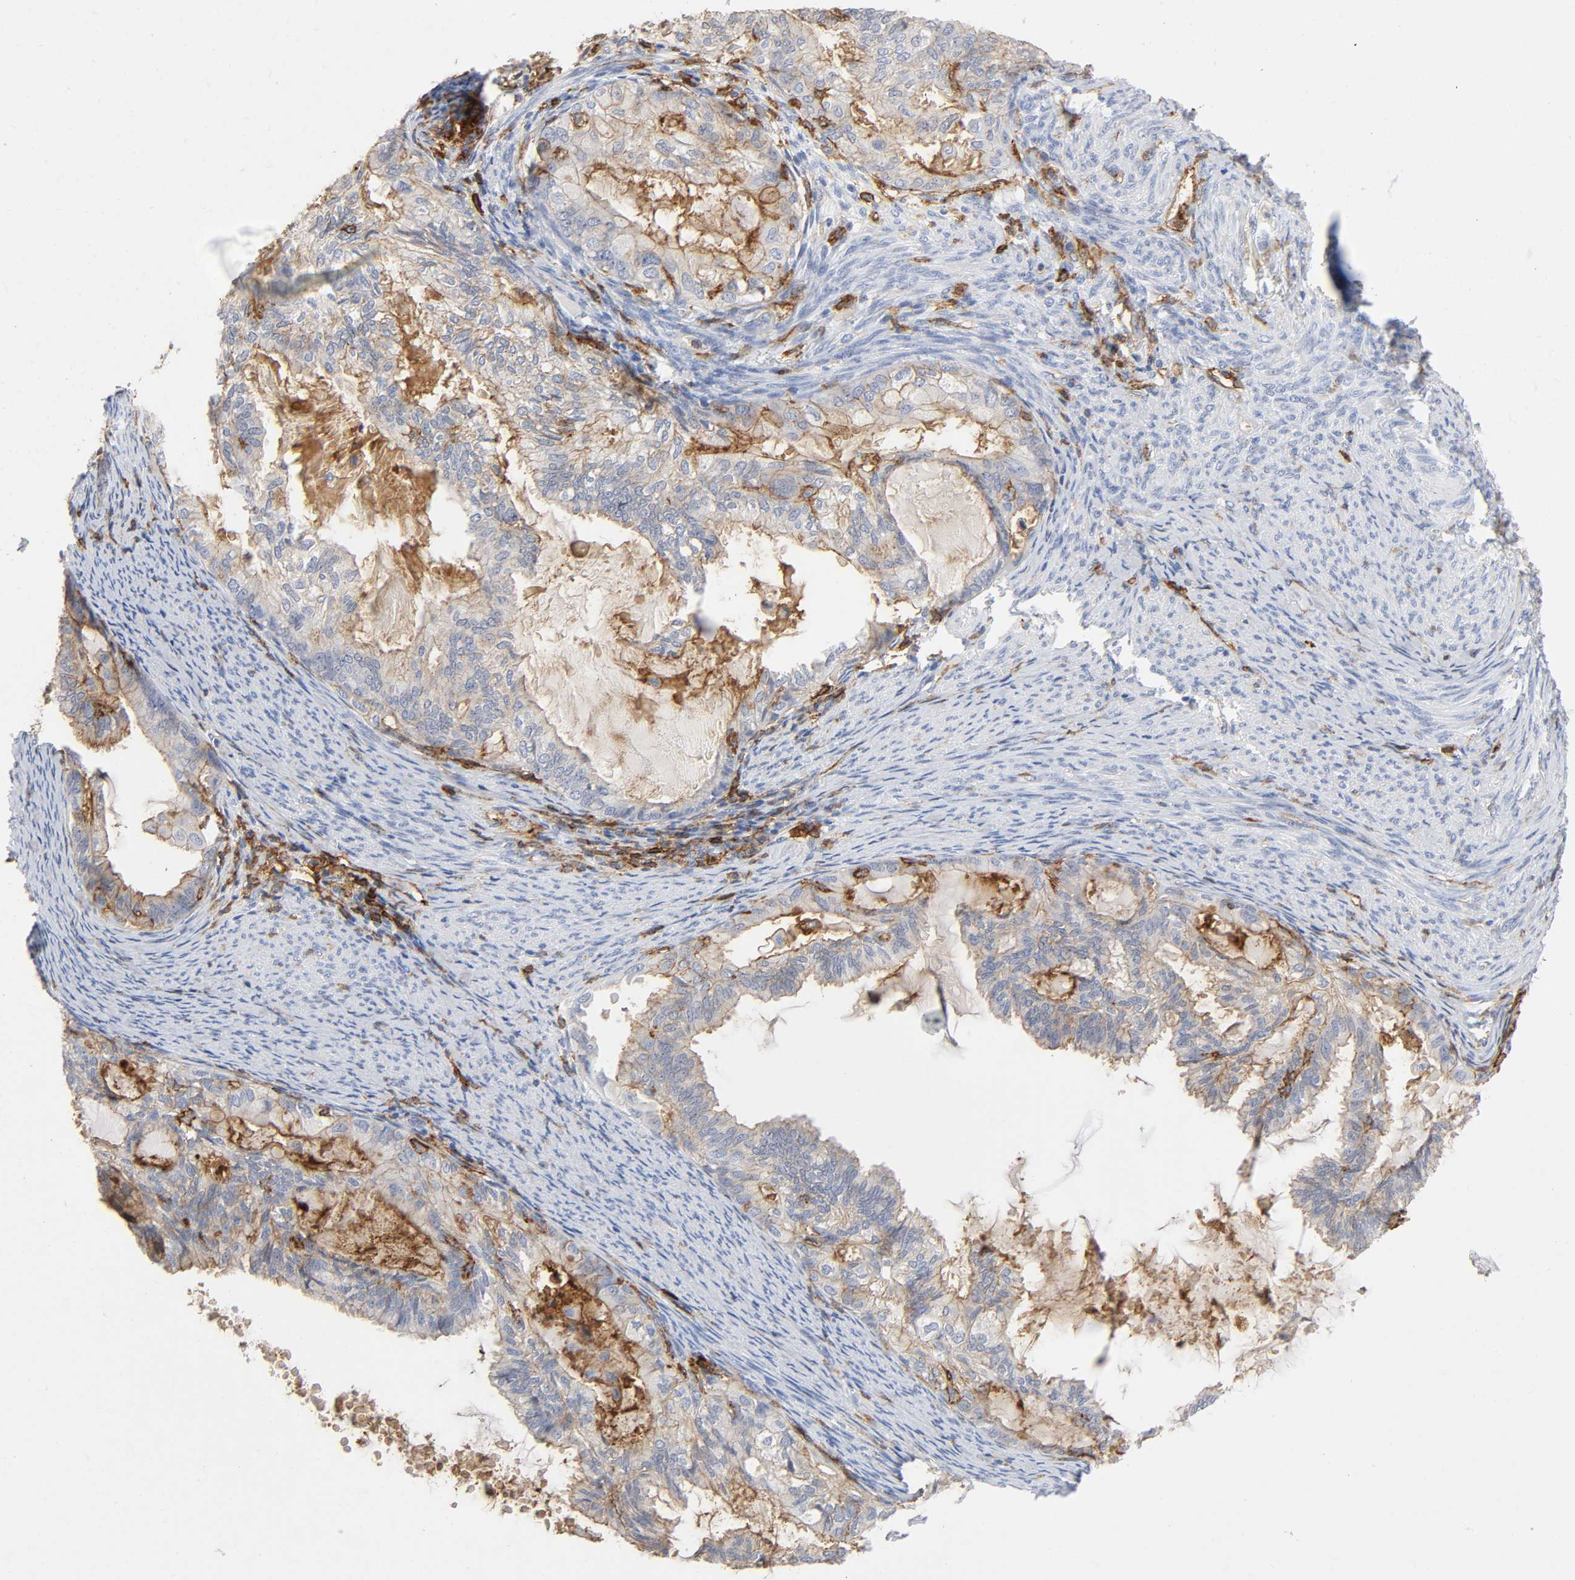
{"staining": {"intensity": "negative", "quantity": "none", "location": "none"}, "tissue": "cervical cancer", "cell_type": "Tumor cells", "image_type": "cancer", "snomed": [{"axis": "morphology", "description": "Normal tissue, NOS"}, {"axis": "morphology", "description": "Adenocarcinoma, NOS"}, {"axis": "topography", "description": "Cervix"}, {"axis": "topography", "description": "Endometrium"}], "caption": "The image reveals no significant expression in tumor cells of cervical cancer.", "gene": "LYN", "patient": {"sex": "female", "age": 86}}